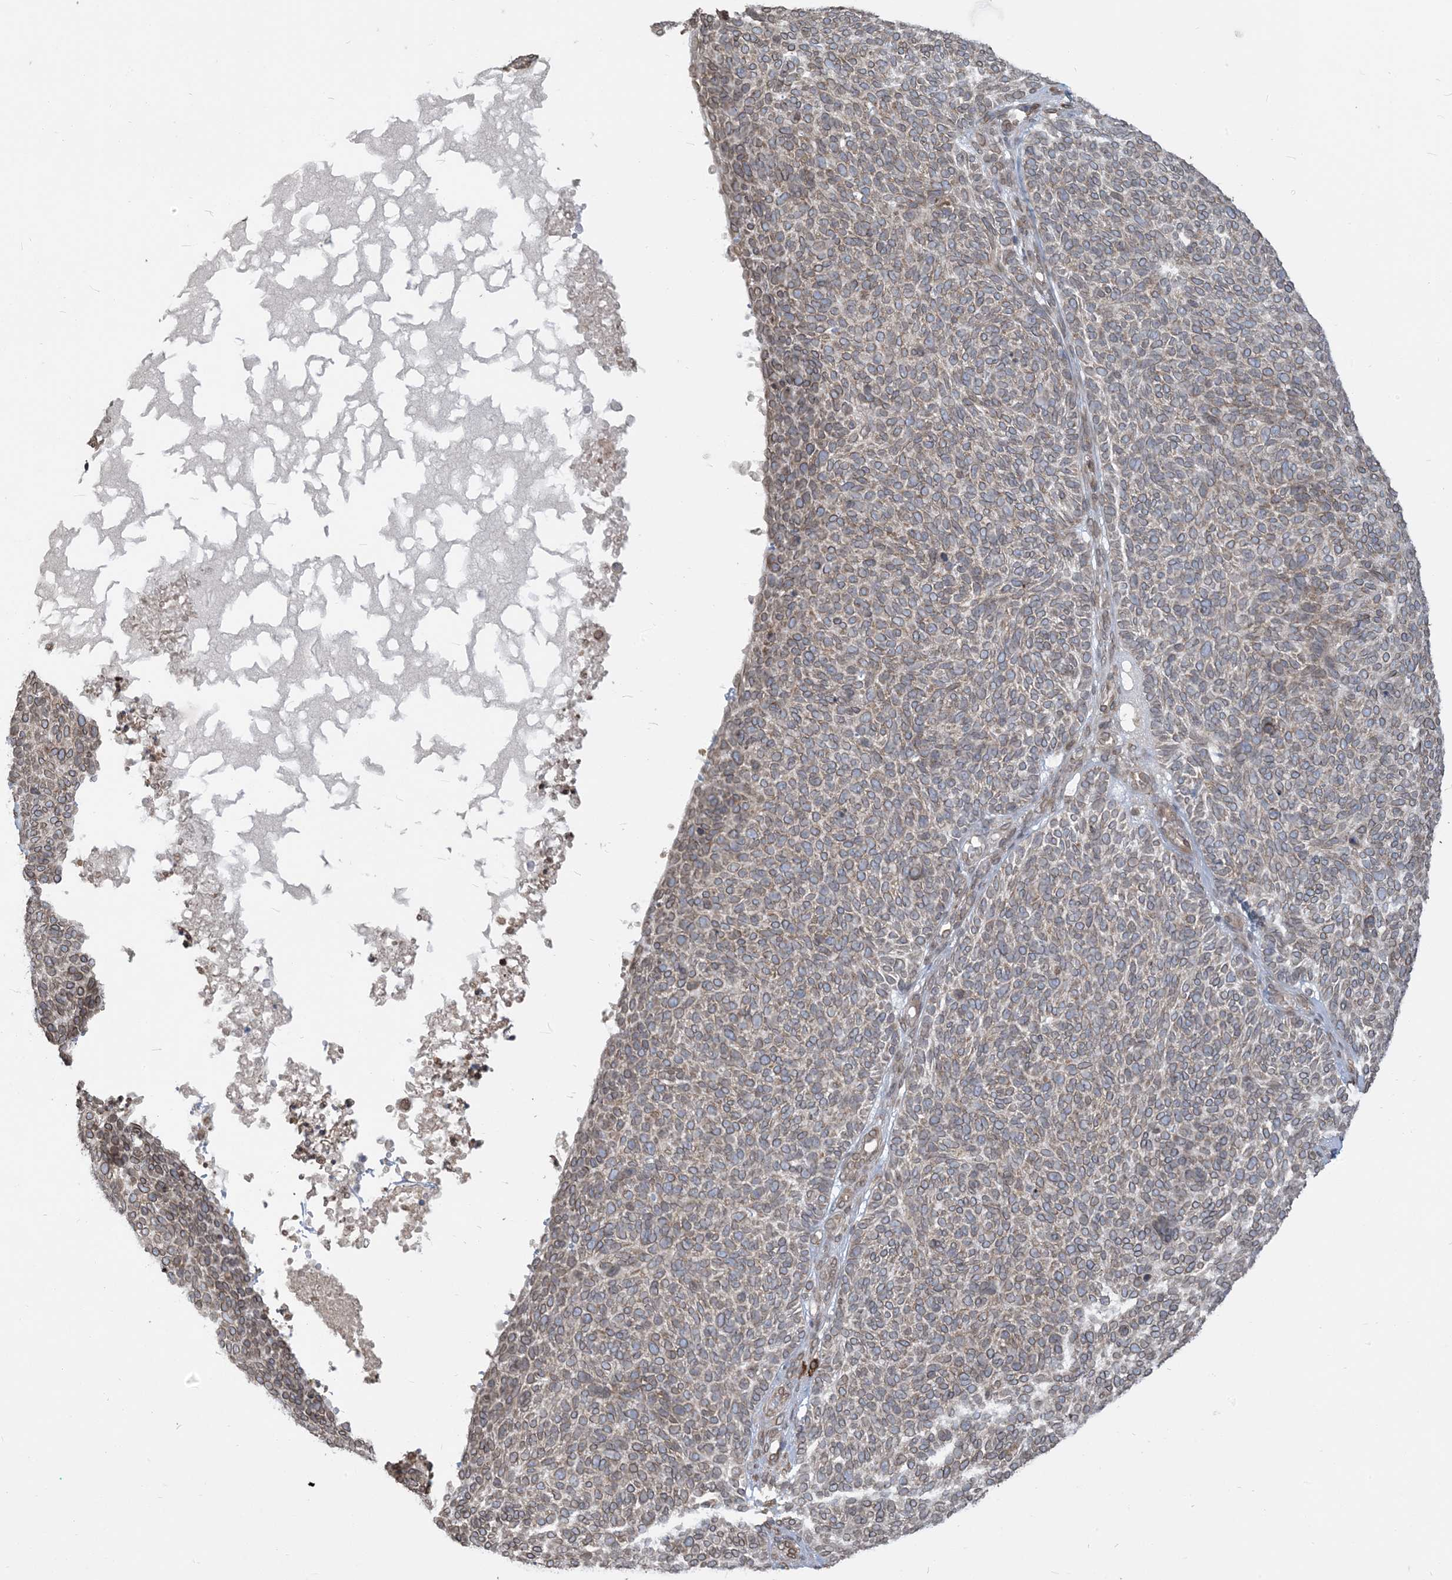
{"staining": {"intensity": "weak", "quantity": ">75%", "location": "cytoplasmic/membranous,nuclear"}, "tissue": "skin cancer", "cell_type": "Tumor cells", "image_type": "cancer", "snomed": [{"axis": "morphology", "description": "Squamous cell carcinoma, NOS"}, {"axis": "topography", "description": "Skin"}], "caption": "Weak cytoplasmic/membranous and nuclear protein positivity is appreciated in approximately >75% of tumor cells in skin squamous cell carcinoma.", "gene": "WWP1", "patient": {"sex": "female", "age": 90}}